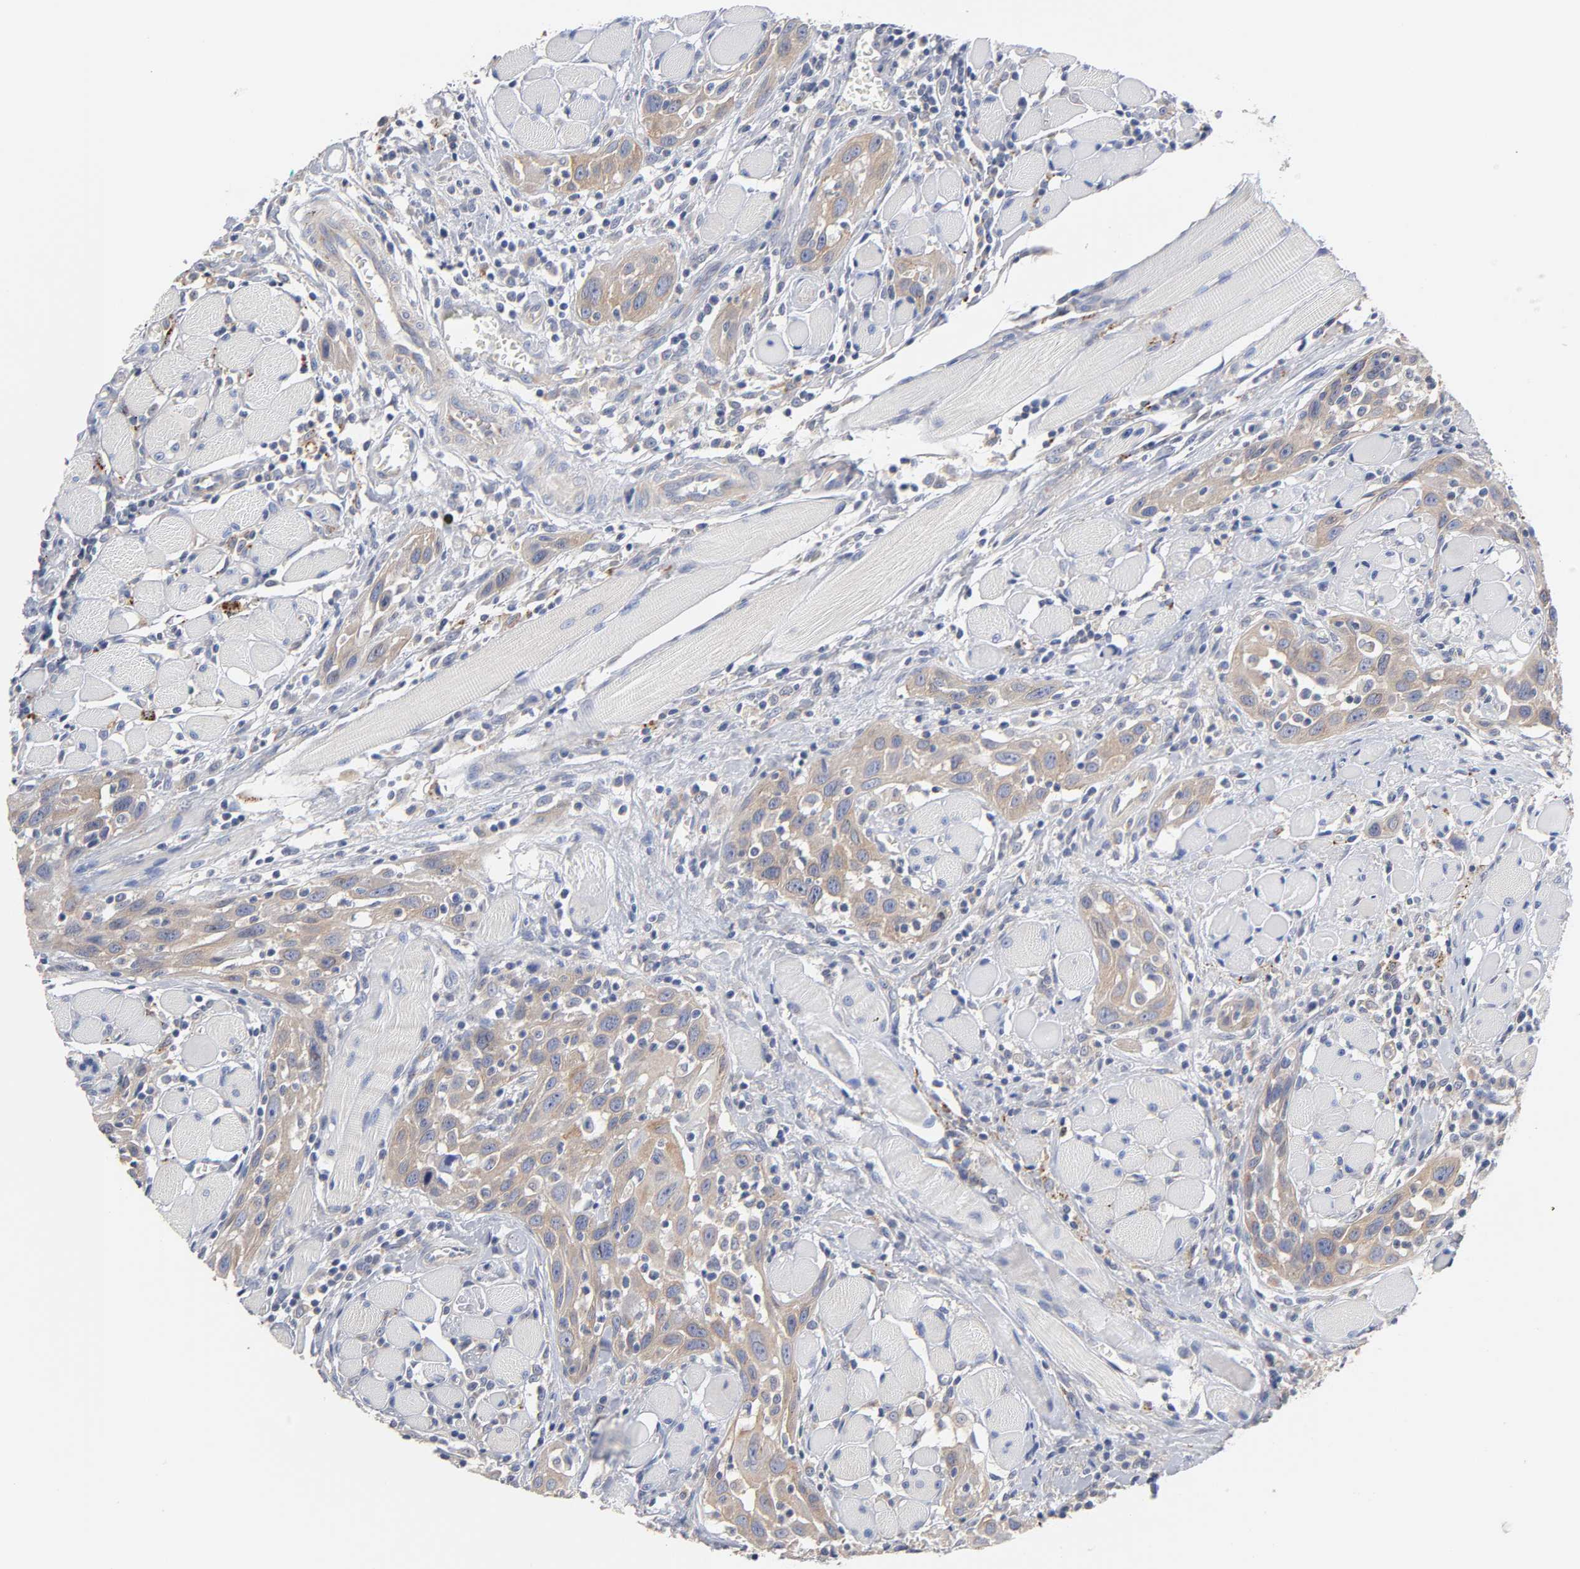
{"staining": {"intensity": "moderate", "quantity": ">75%", "location": "cytoplasmic/membranous"}, "tissue": "head and neck cancer", "cell_type": "Tumor cells", "image_type": "cancer", "snomed": [{"axis": "morphology", "description": "Squamous cell carcinoma, NOS"}, {"axis": "topography", "description": "Oral tissue"}, {"axis": "topography", "description": "Head-Neck"}], "caption": "Immunohistochemistry image of human squamous cell carcinoma (head and neck) stained for a protein (brown), which reveals medium levels of moderate cytoplasmic/membranous staining in approximately >75% of tumor cells.", "gene": "C17orf75", "patient": {"sex": "female", "age": 50}}